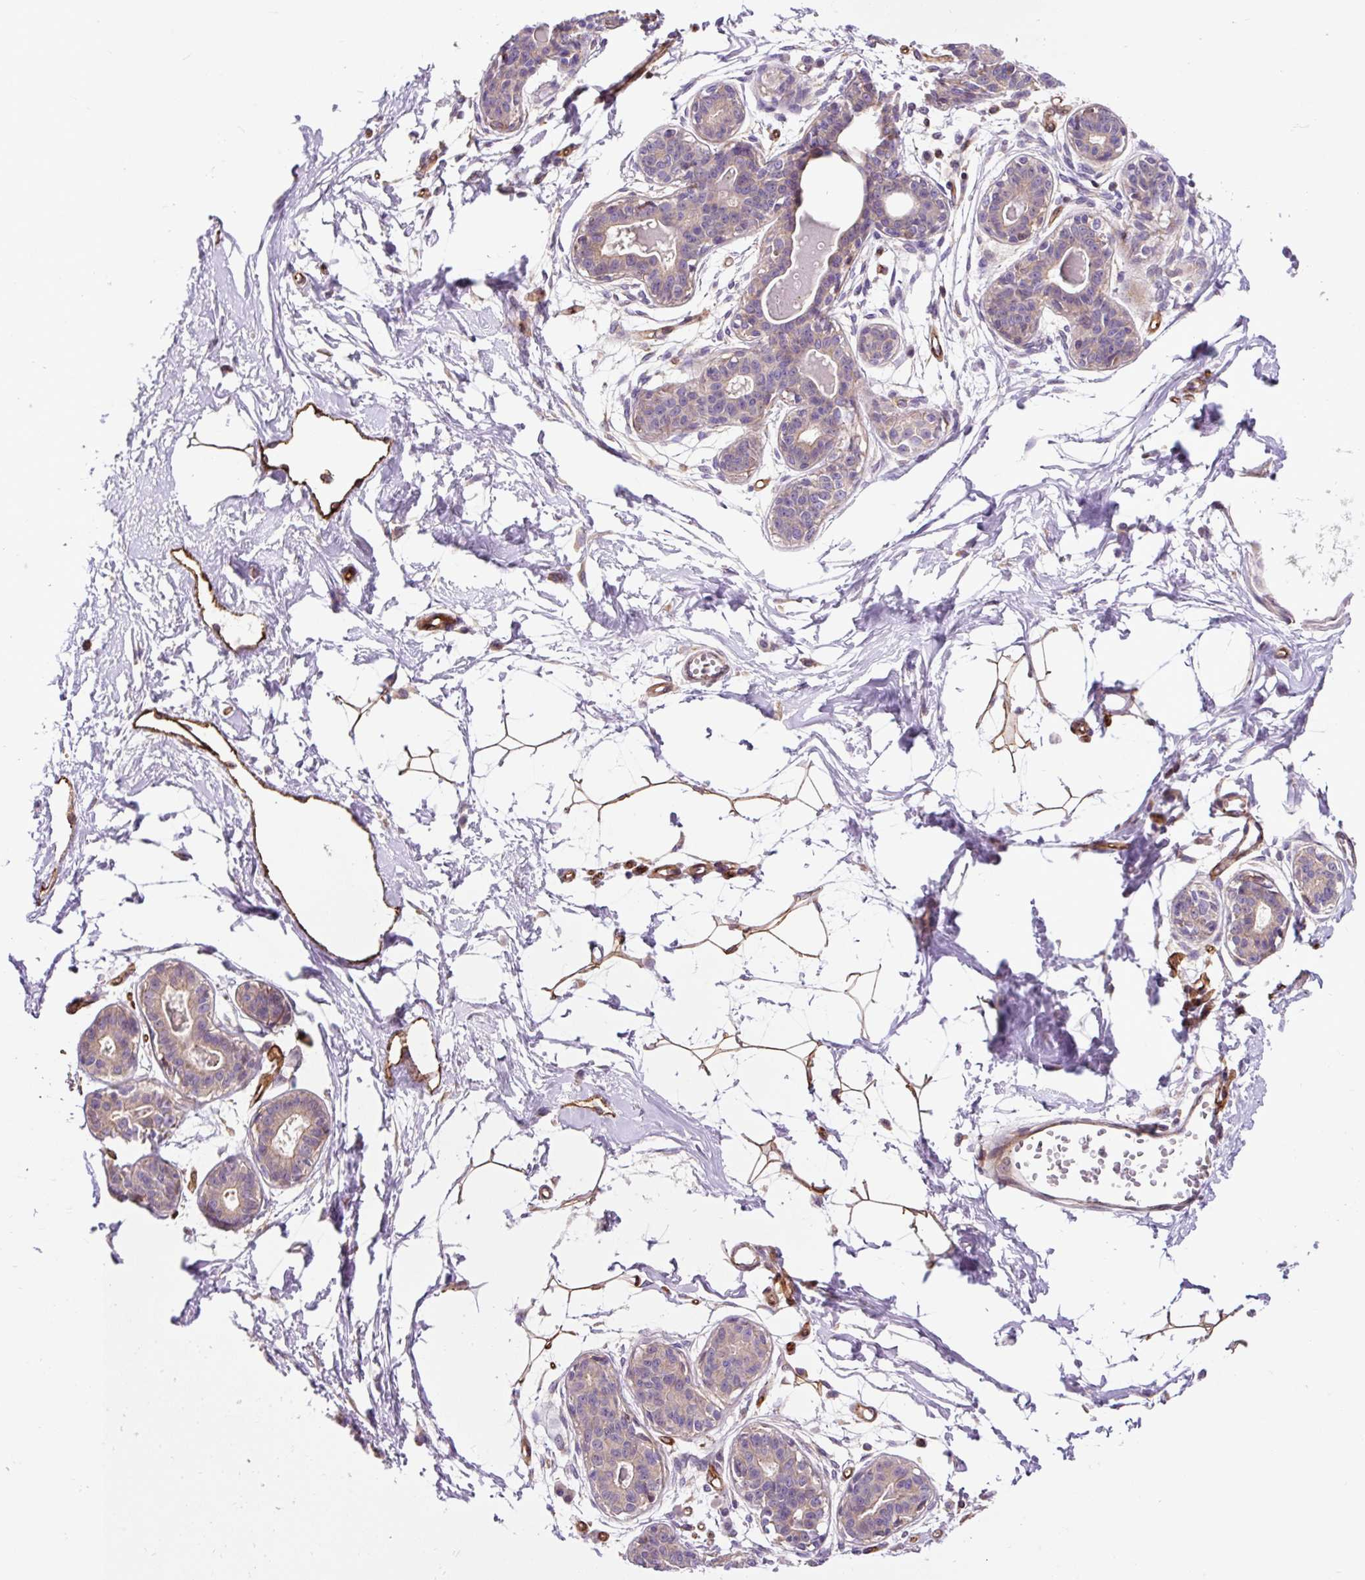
{"staining": {"intensity": "moderate", "quantity": ">75%", "location": "cytoplasmic/membranous"}, "tissue": "breast", "cell_type": "Adipocytes", "image_type": "normal", "snomed": [{"axis": "morphology", "description": "Normal tissue, NOS"}, {"axis": "topography", "description": "Breast"}], "caption": "The micrograph displays a brown stain indicating the presence of a protein in the cytoplasmic/membranous of adipocytes in breast. Ihc stains the protein in brown and the nuclei are stained blue.", "gene": "PCDHGB3", "patient": {"sex": "female", "age": 45}}